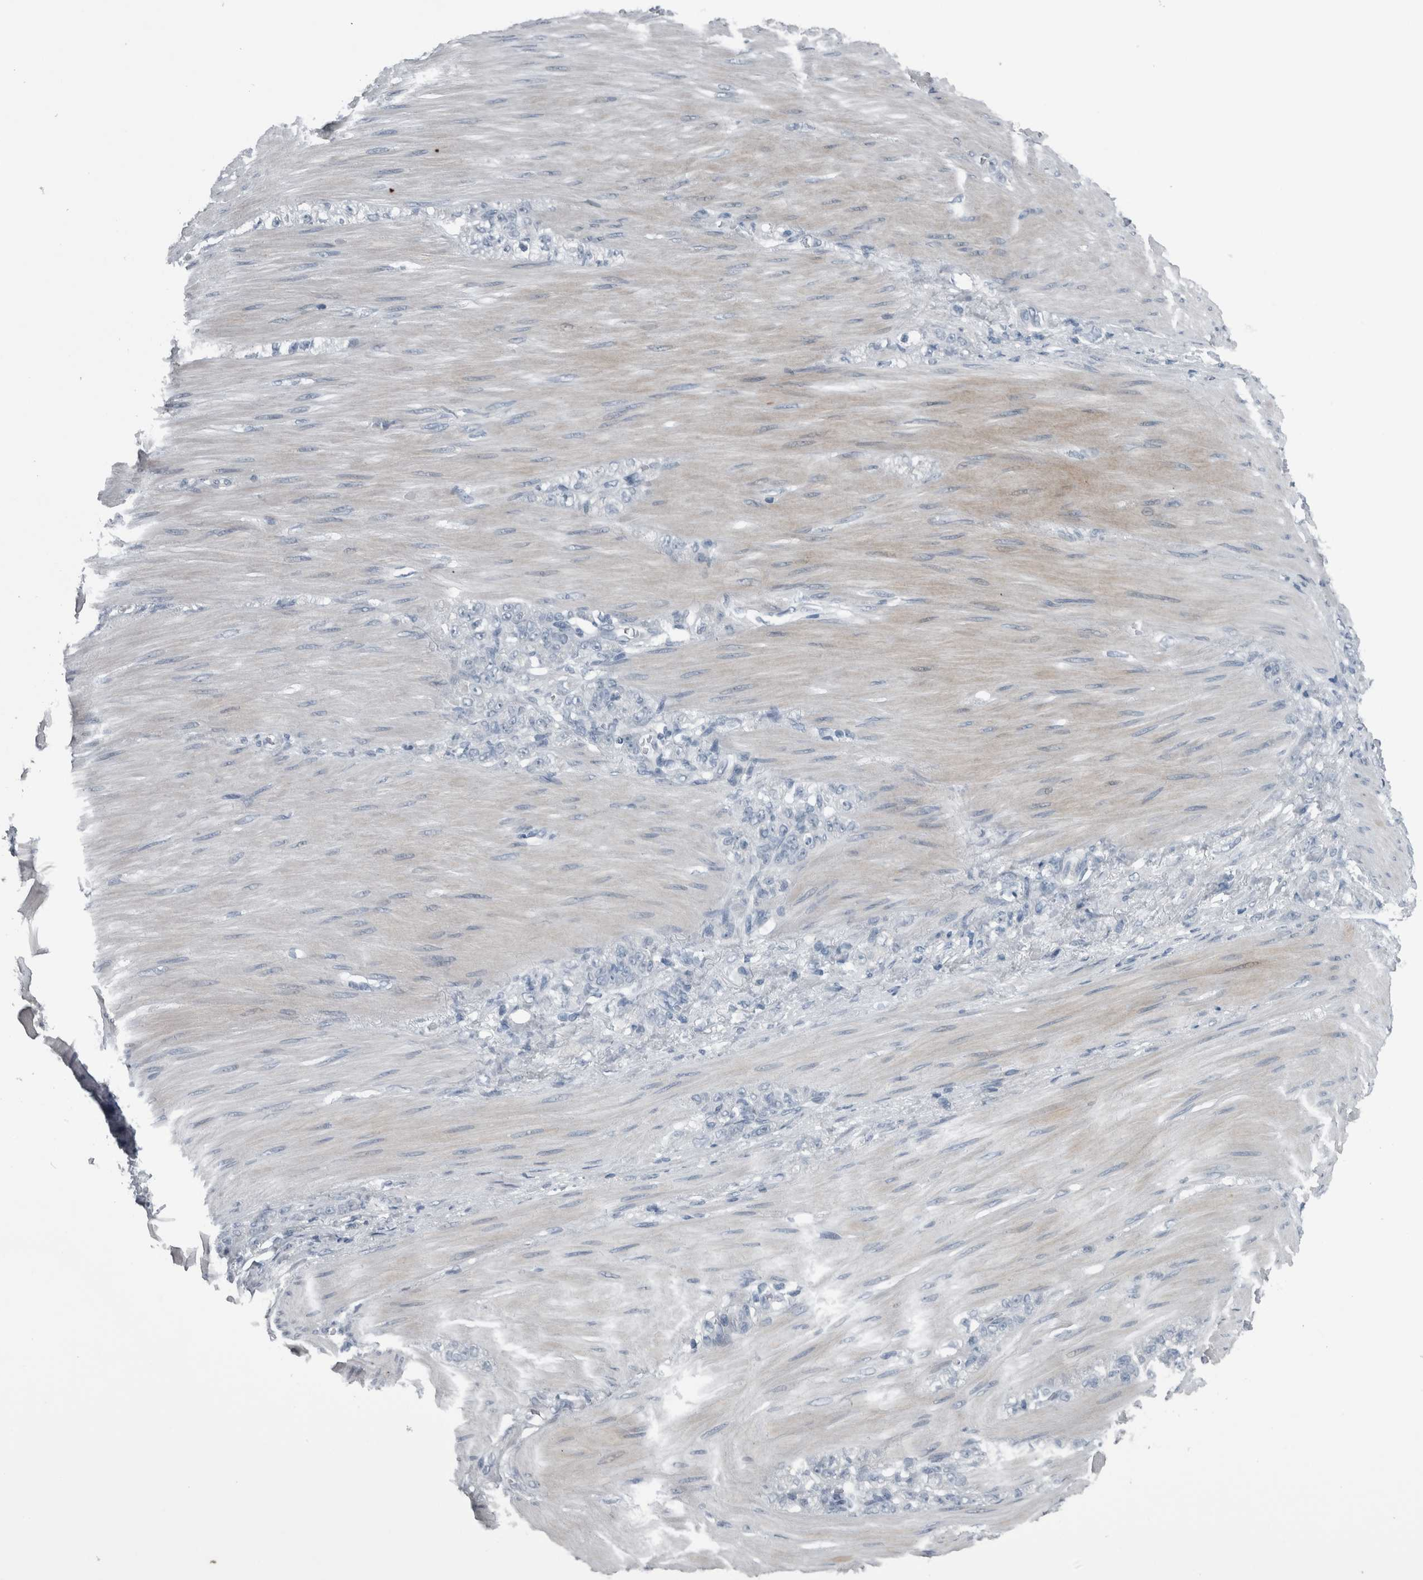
{"staining": {"intensity": "negative", "quantity": "none", "location": "none"}, "tissue": "stomach cancer", "cell_type": "Tumor cells", "image_type": "cancer", "snomed": [{"axis": "morphology", "description": "Normal tissue, NOS"}, {"axis": "morphology", "description": "Adenocarcinoma, NOS"}, {"axis": "topography", "description": "Stomach"}], "caption": "High magnification brightfield microscopy of adenocarcinoma (stomach) stained with DAB (3,3'-diaminobenzidine) (brown) and counterstained with hematoxylin (blue): tumor cells show no significant staining.", "gene": "KRT20", "patient": {"sex": "male", "age": 82}}